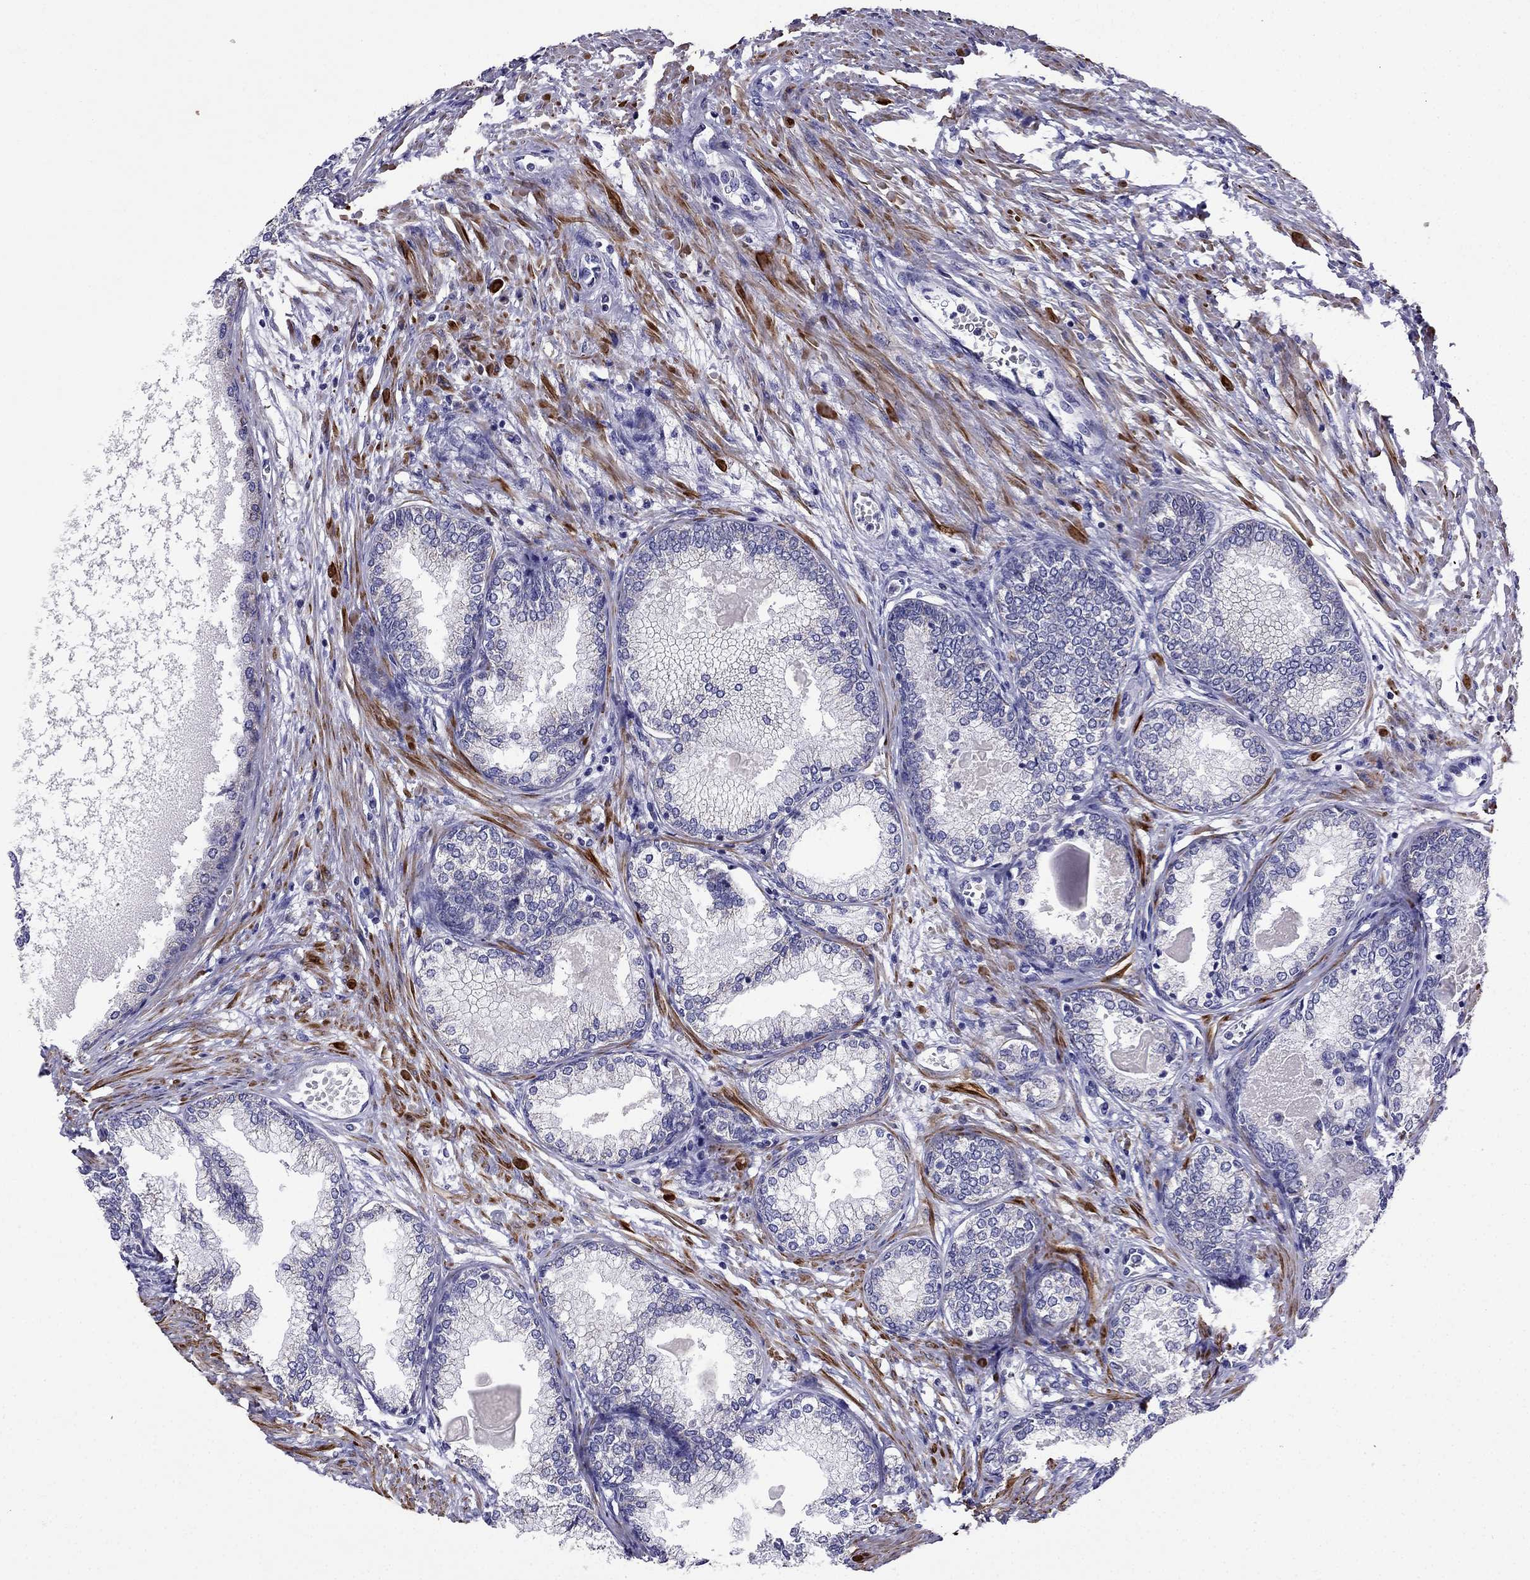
{"staining": {"intensity": "negative", "quantity": "none", "location": "none"}, "tissue": "prostate", "cell_type": "Glandular cells", "image_type": "normal", "snomed": [{"axis": "morphology", "description": "Normal tissue, NOS"}, {"axis": "topography", "description": "Prostate"}], "caption": "Immunohistochemical staining of normal human prostate exhibits no significant expression in glandular cells.", "gene": "DSC1", "patient": {"sex": "male", "age": 72}}